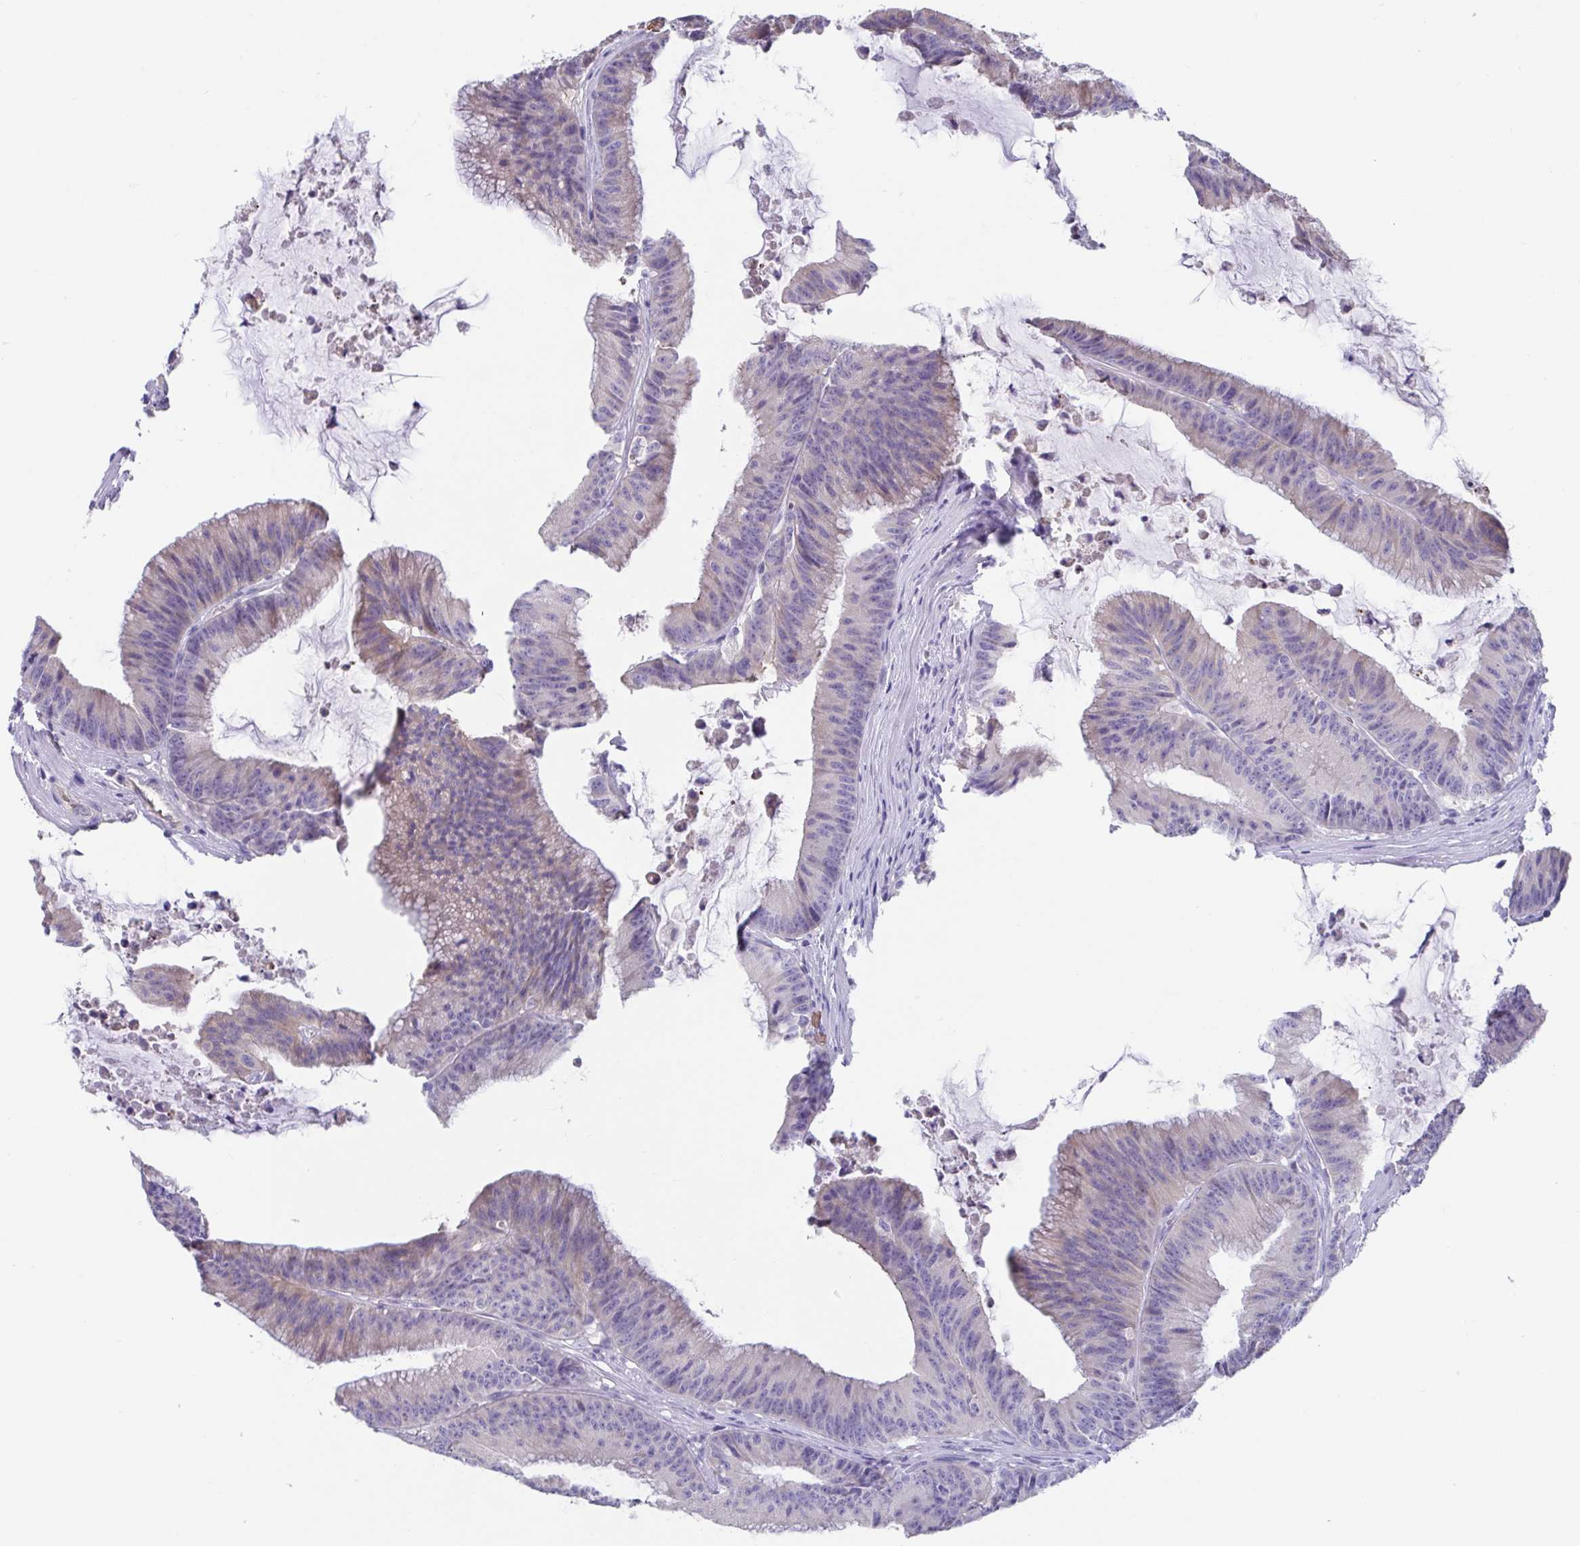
{"staining": {"intensity": "weak", "quantity": "<25%", "location": "cytoplasmic/membranous"}, "tissue": "colorectal cancer", "cell_type": "Tumor cells", "image_type": "cancer", "snomed": [{"axis": "morphology", "description": "Adenocarcinoma, NOS"}, {"axis": "topography", "description": "Colon"}], "caption": "This is an immunohistochemistry micrograph of human colorectal adenocarcinoma. There is no expression in tumor cells.", "gene": "TTC30B", "patient": {"sex": "female", "age": 78}}